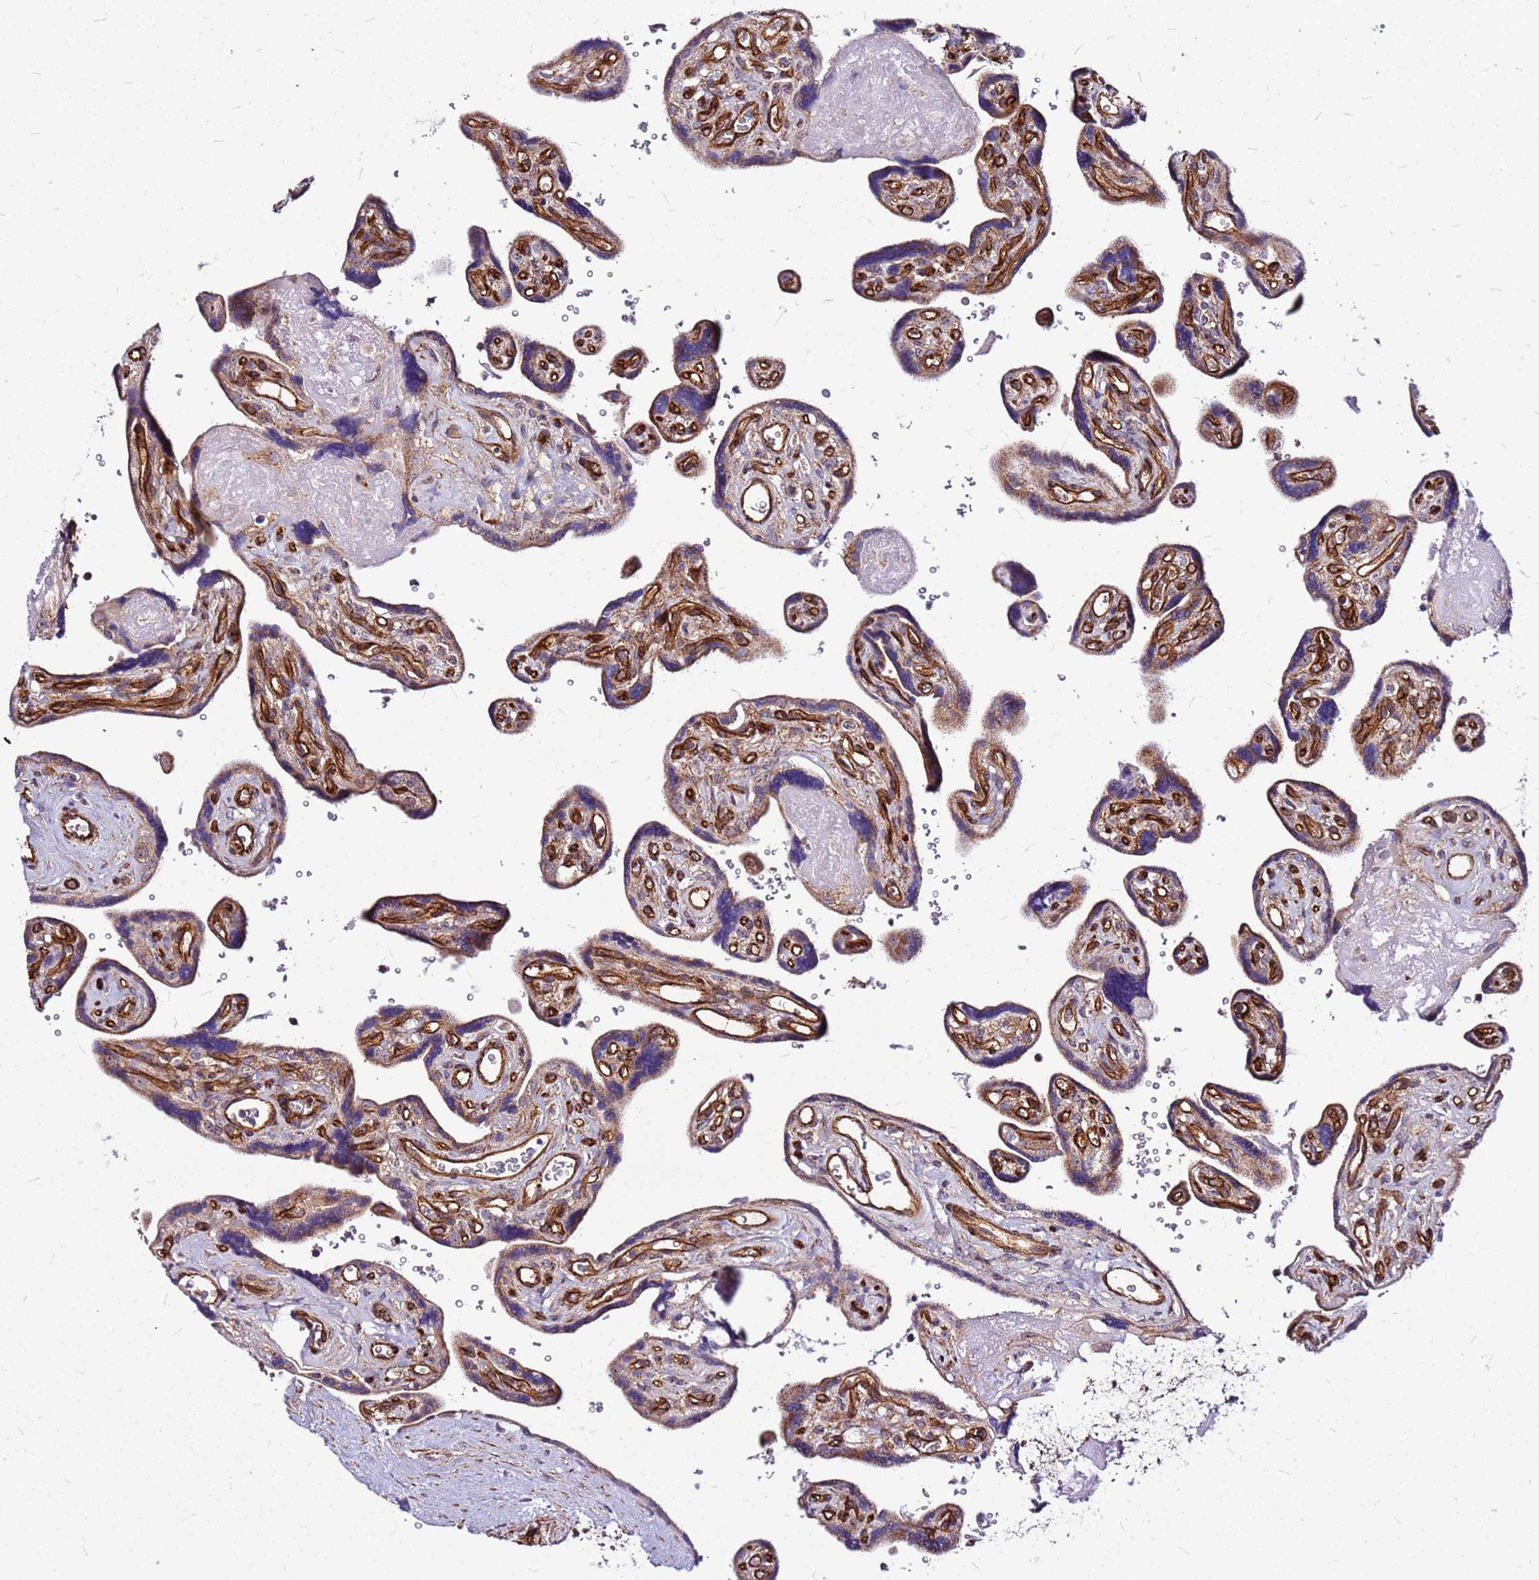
{"staining": {"intensity": "strong", "quantity": ">75%", "location": "cytoplasmic/membranous"}, "tissue": "placenta", "cell_type": "Decidual cells", "image_type": "normal", "snomed": [{"axis": "morphology", "description": "Normal tissue, NOS"}, {"axis": "topography", "description": "Placenta"}], "caption": "Placenta stained with DAB IHC reveals high levels of strong cytoplasmic/membranous staining in approximately >75% of decidual cells. (brown staining indicates protein expression, while blue staining denotes nuclei).", "gene": "TOPAZ1", "patient": {"sex": "female", "age": 39}}